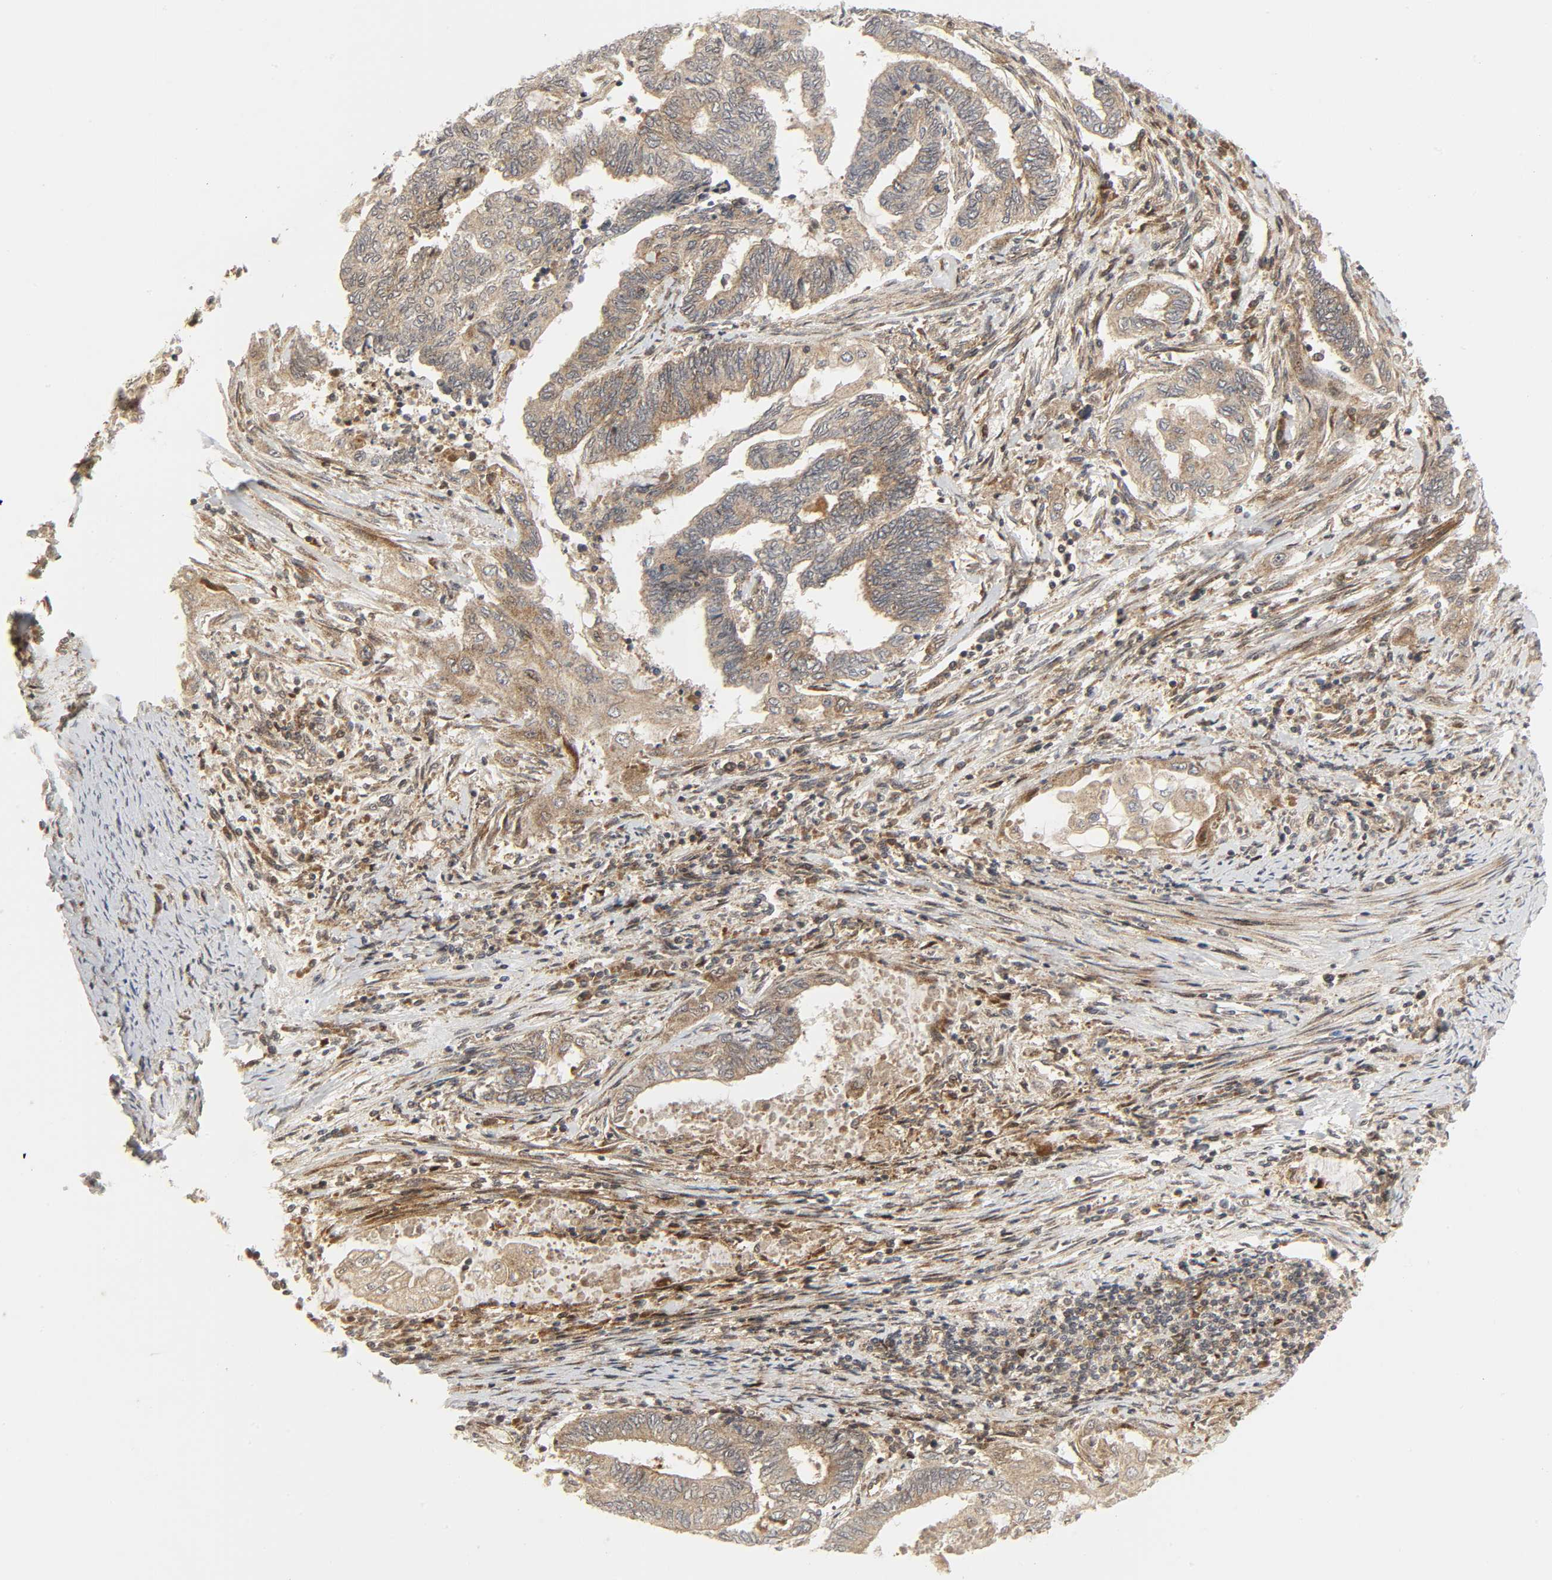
{"staining": {"intensity": "moderate", "quantity": ">75%", "location": "cytoplasmic/membranous"}, "tissue": "endometrial cancer", "cell_type": "Tumor cells", "image_type": "cancer", "snomed": [{"axis": "morphology", "description": "Adenocarcinoma, NOS"}, {"axis": "topography", "description": "Uterus"}, {"axis": "topography", "description": "Endometrium"}], "caption": "This histopathology image exhibits immunohistochemistry (IHC) staining of endometrial cancer (adenocarcinoma), with medium moderate cytoplasmic/membranous expression in approximately >75% of tumor cells.", "gene": "CHUK", "patient": {"sex": "female", "age": 70}}